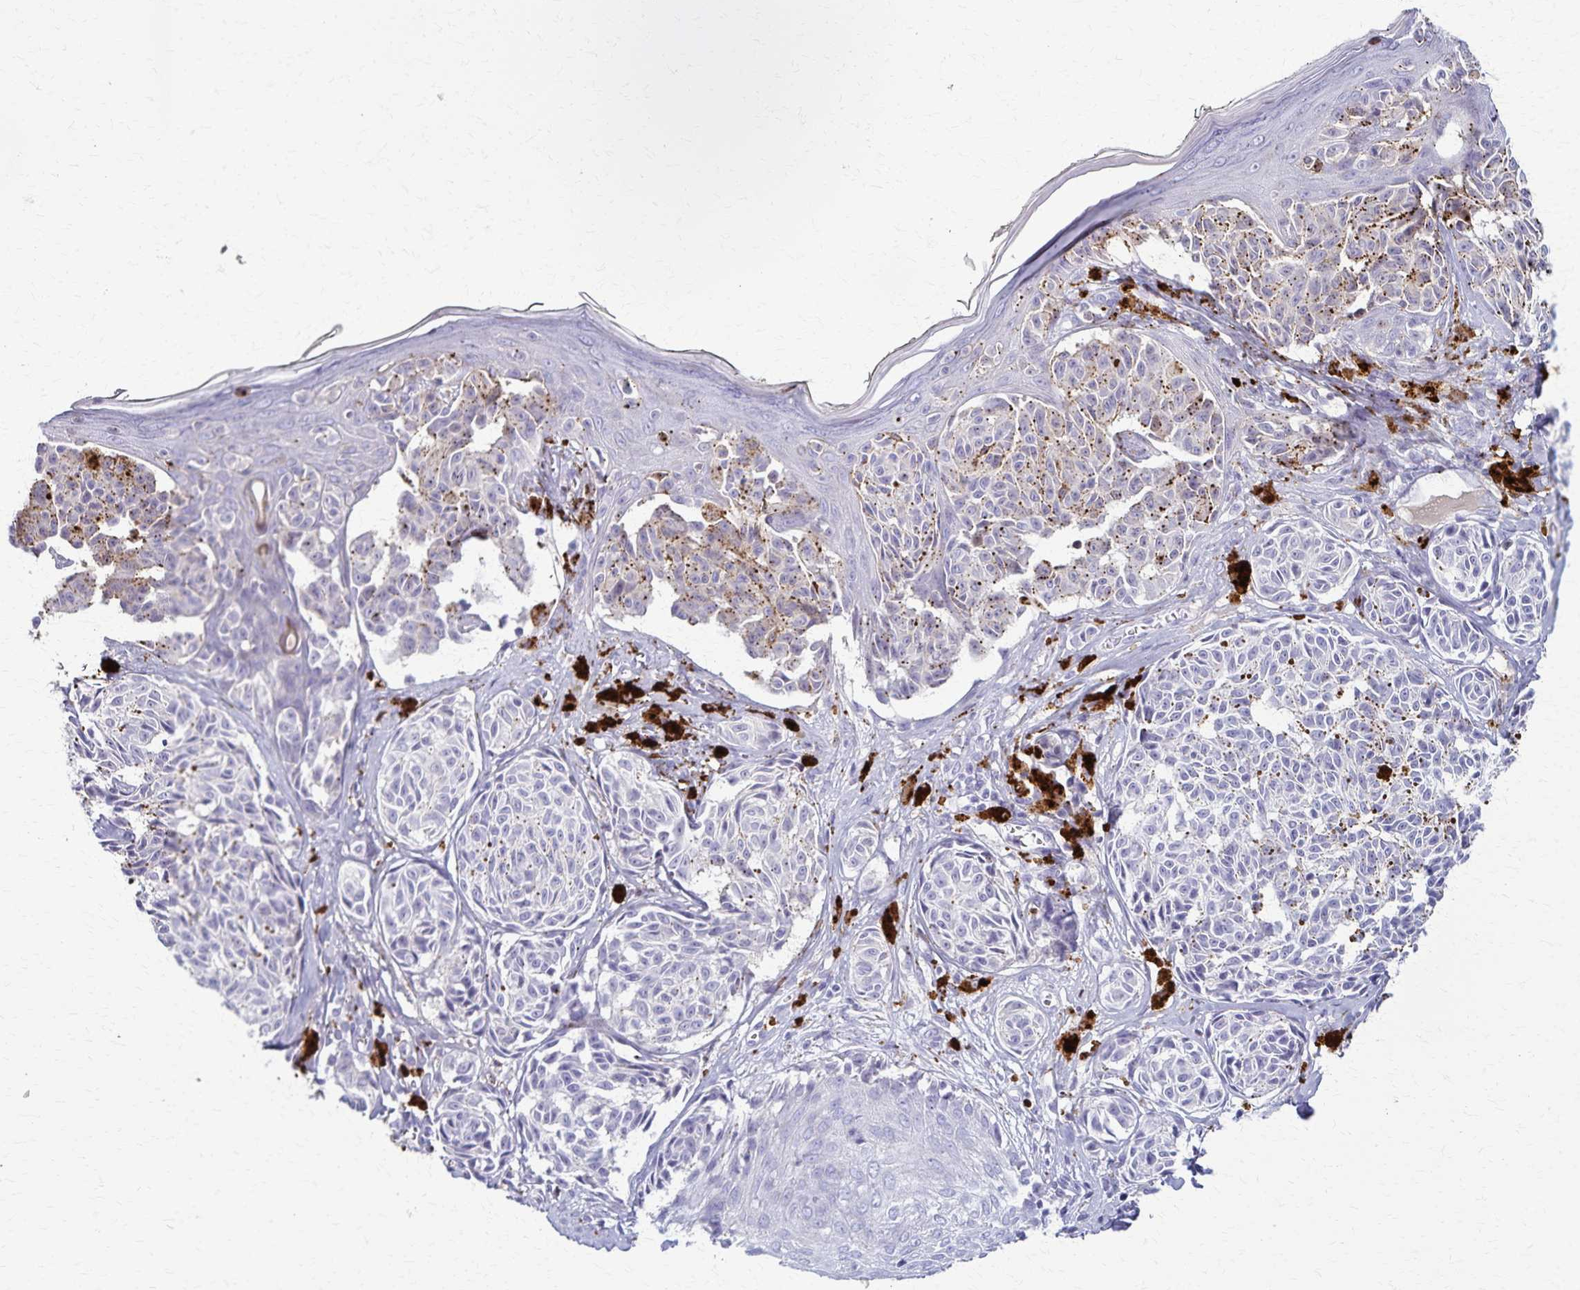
{"staining": {"intensity": "moderate", "quantity": "<25%", "location": "cytoplasmic/membranous"}, "tissue": "melanoma", "cell_type": "Tumor cells", "image_type": "cancer", "snomed": [{"axis": "morphology", "description": "Malignant melanoma, NOS"}, {"axis": "topography", "description": "Skin"}], "caption": "Moderate cytoplasmic/membranous expression for a protein is seen in approximately <25% of tumor cells of malignant melanoma using immunohistochemistry (IHC).", "gene": "TMEM60", "patient": {"sex": "female", "age": 43}}